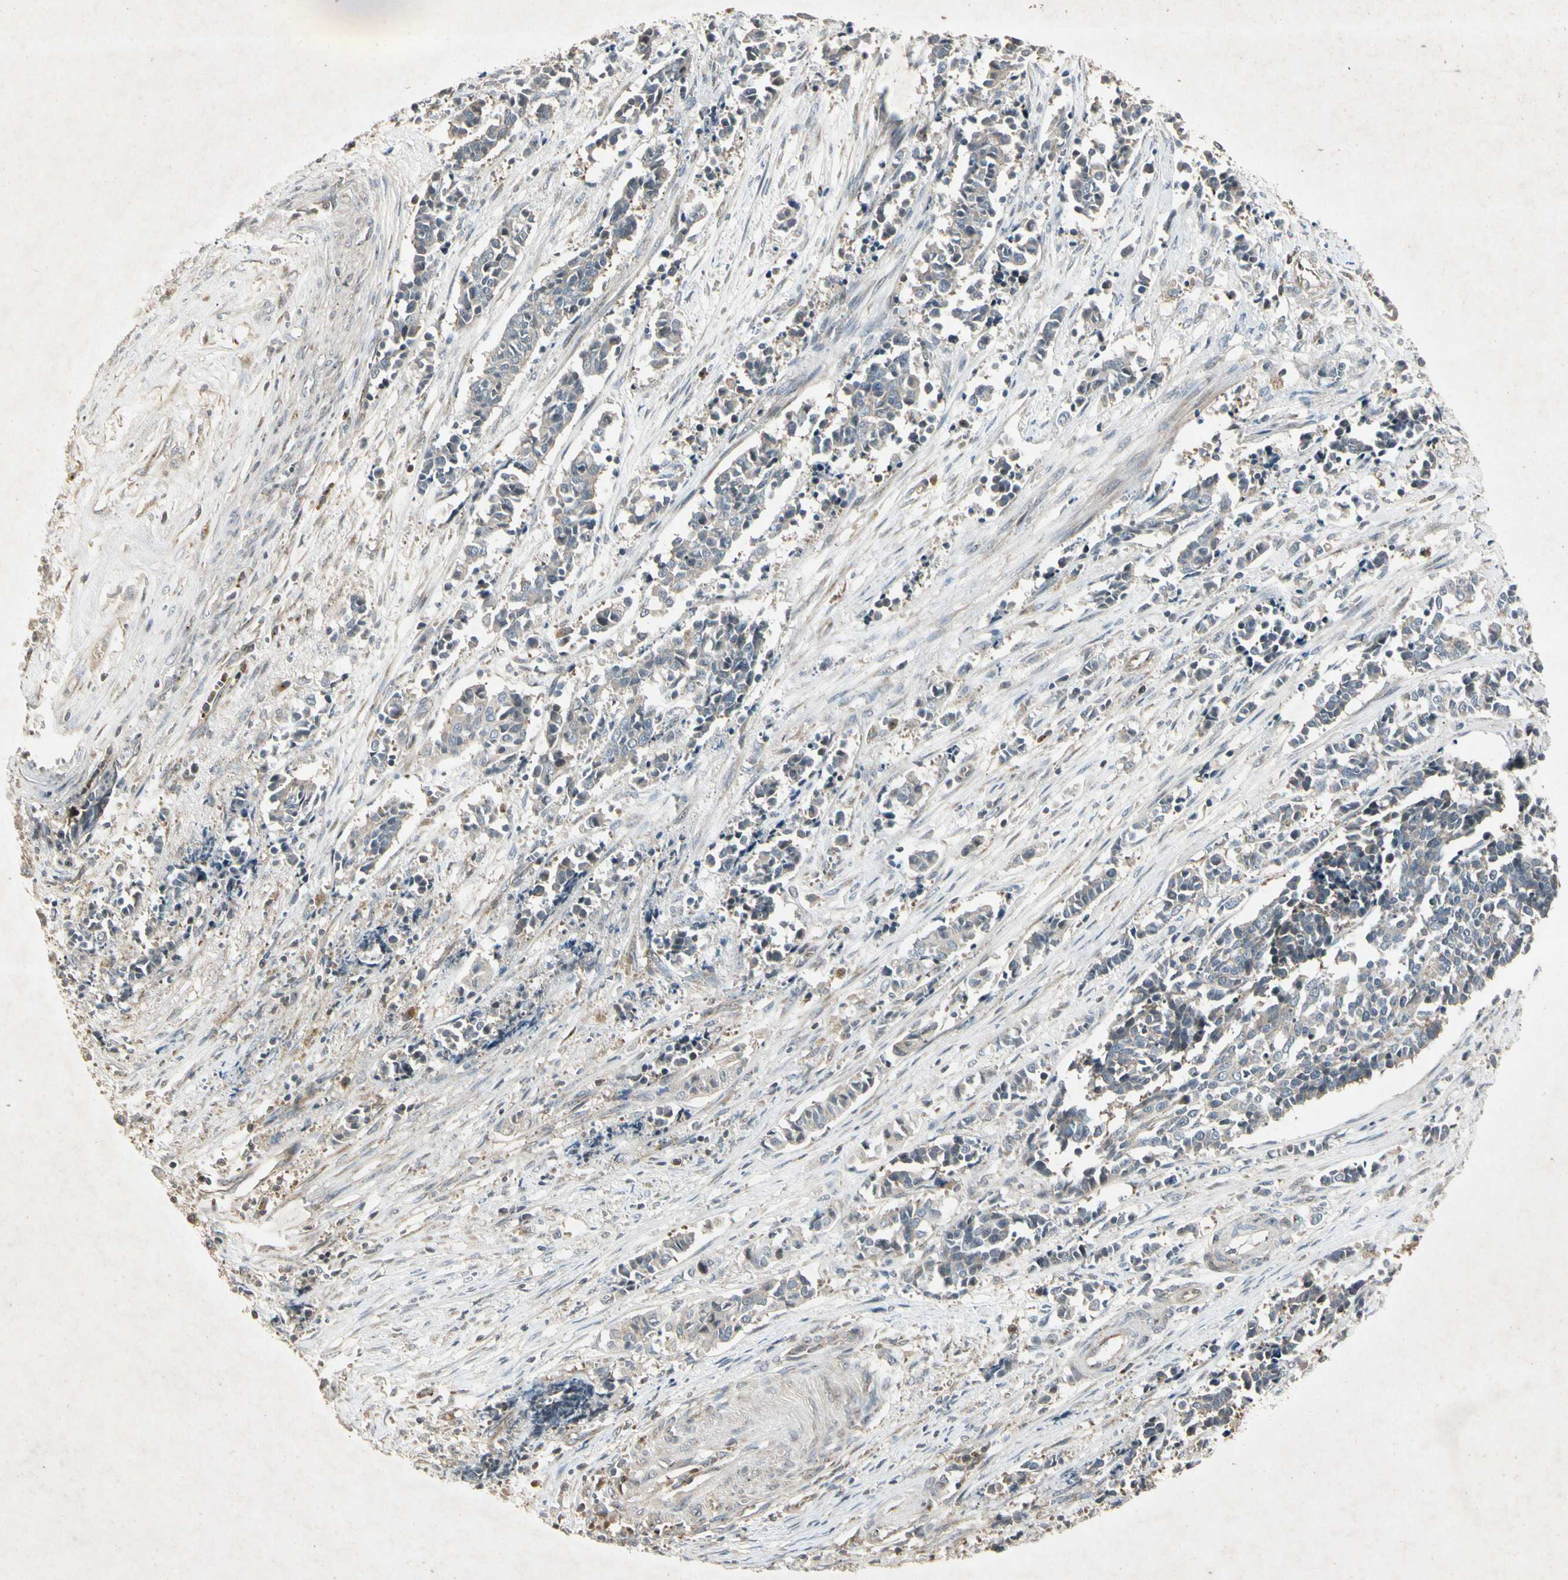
{"staining": {"intensity": "weak", "quantity": "<25%", "location": "cytoplasmic/membranous"}, "tissue": "cervical cancer", "cell_type": "Tumor cells", "image_type": "cancer", "snomed": [{"axis": "morphology", "description": "Squamous cell carcinoma, NOS"}, {"axis": "topography", "description": "Cervix"}], "caption": "An immunohistochemistry histopathology image of cervical cancer (squamous cell carcinoma) is shown. There is no staining in tumor cells of cervical cancer (squamous cell carcinoma).", "gene": "TEK", "patient": {"sex": "female", "age": 35}}